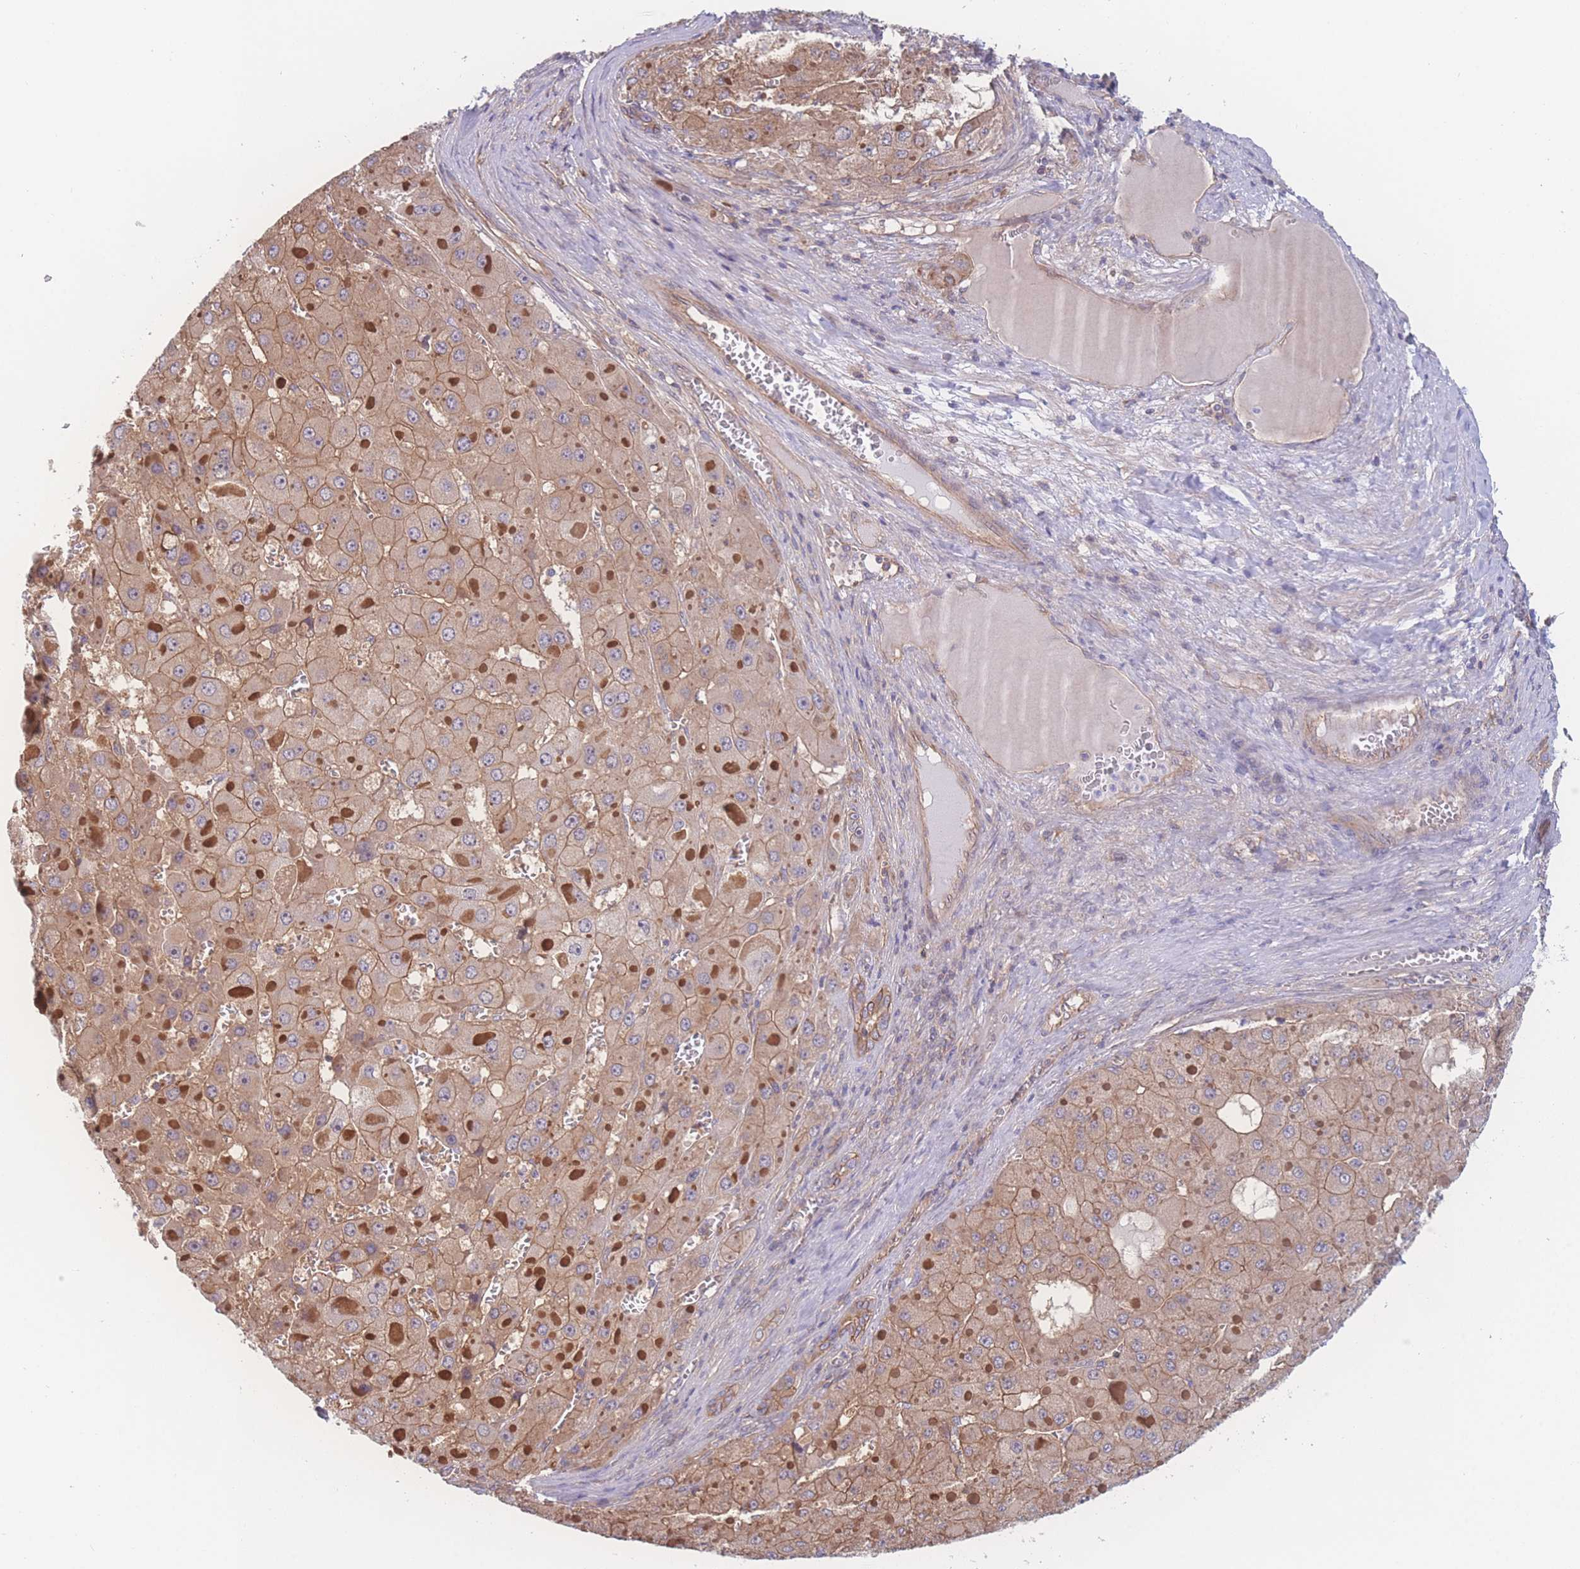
{"staining": {"intensity": "moderate", "quantity": ">75%", "location": "cytoplasmic/membranous"}, "tissue": "liver cancer", "cell_type": "Tumor cells", "image_type": "cancer", "snomed": [{"axis": "morphology", "description": "Carcinoma, Hepatocellular, NOS"}, {"axis": "topography", "description": "Liver"}], "caption": "The immunohistochemical stain labels moderate cytoplasmic/membranous expression in tumor cells of hepatocellular carcinoma (liver) tissue.", "gene": "CFAP97", "patient": {"sex": "female", "age": 73}}